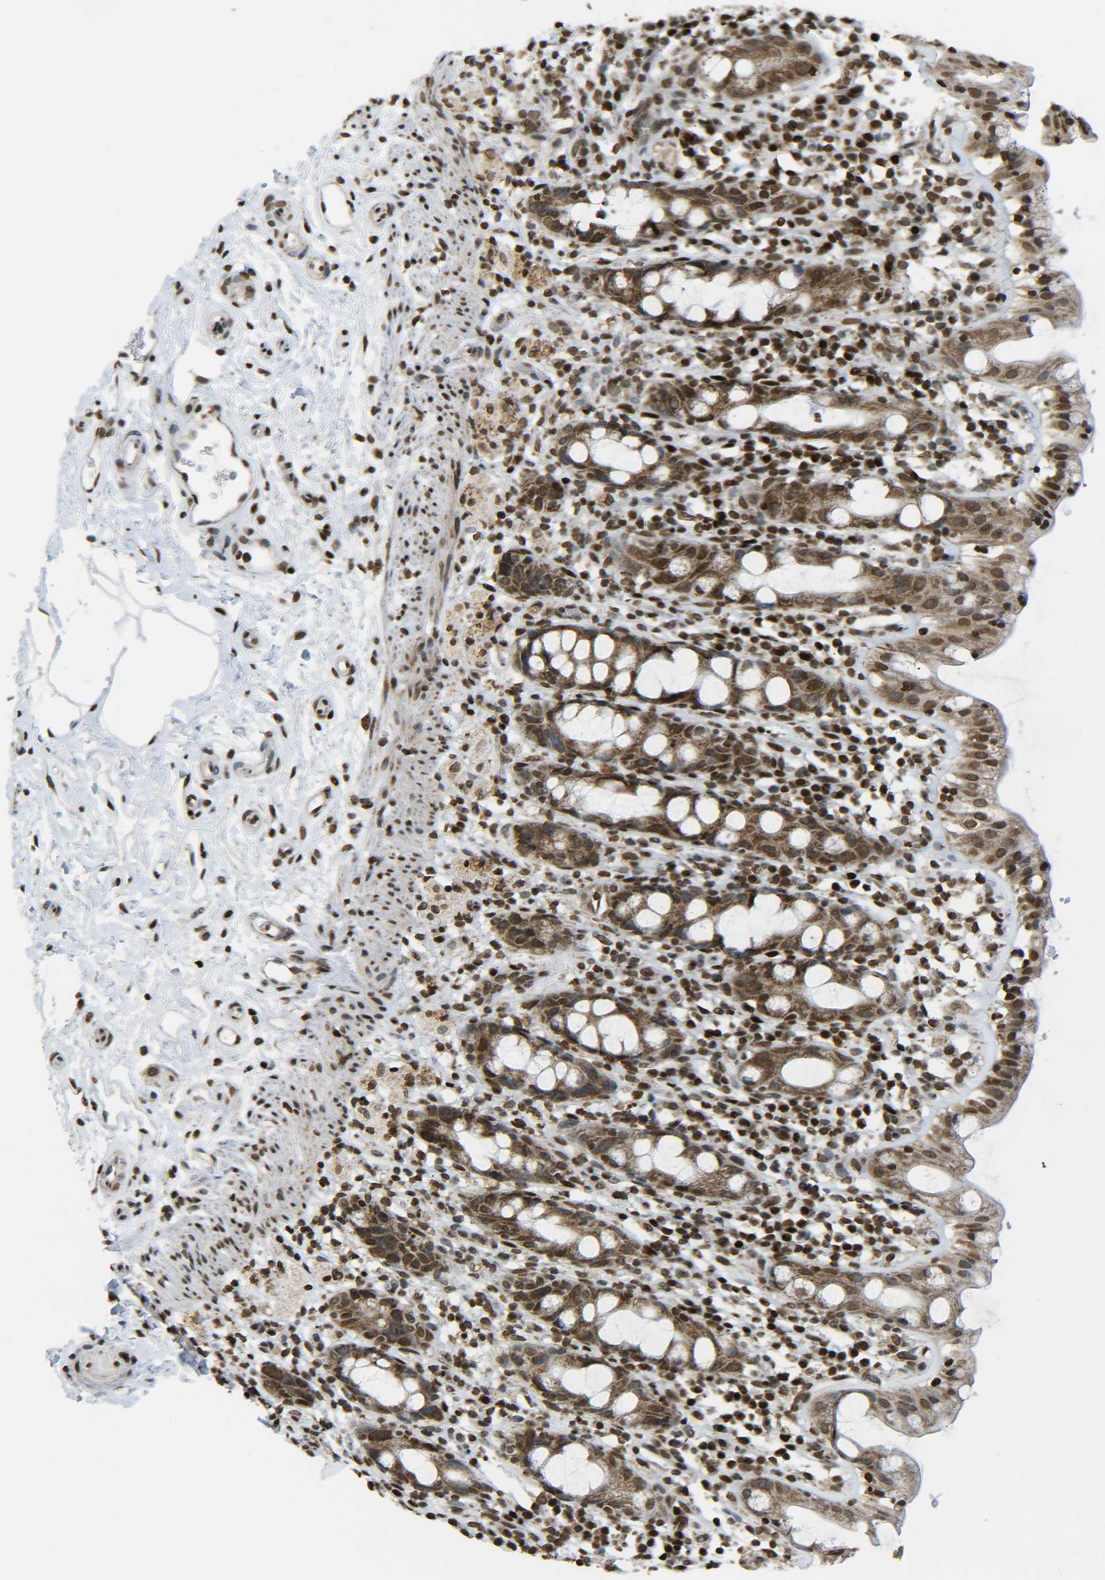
{"staining": {"intensity": "strong", "quantity": ">75%", "location": "cytoplasmic/membranous,nuclear"}, "tissue": "rectum", "cell_type": "Glandular cells", "image_type": "normal", "snomed": [{"axis": "morphology", "description": "Normal tissue, NOS"}, {"axis": "topography", "description": "Rectum"}], "caption": "IHC micrograph of normal human rectum stained for a protein (brown), which displays high levels of strong cytoplasmic/membranous,nuclear positivity in approximately >75% of glandular cells.", "gene": "NEUROG2", "patient": {"sex": "male", "age": 44}}